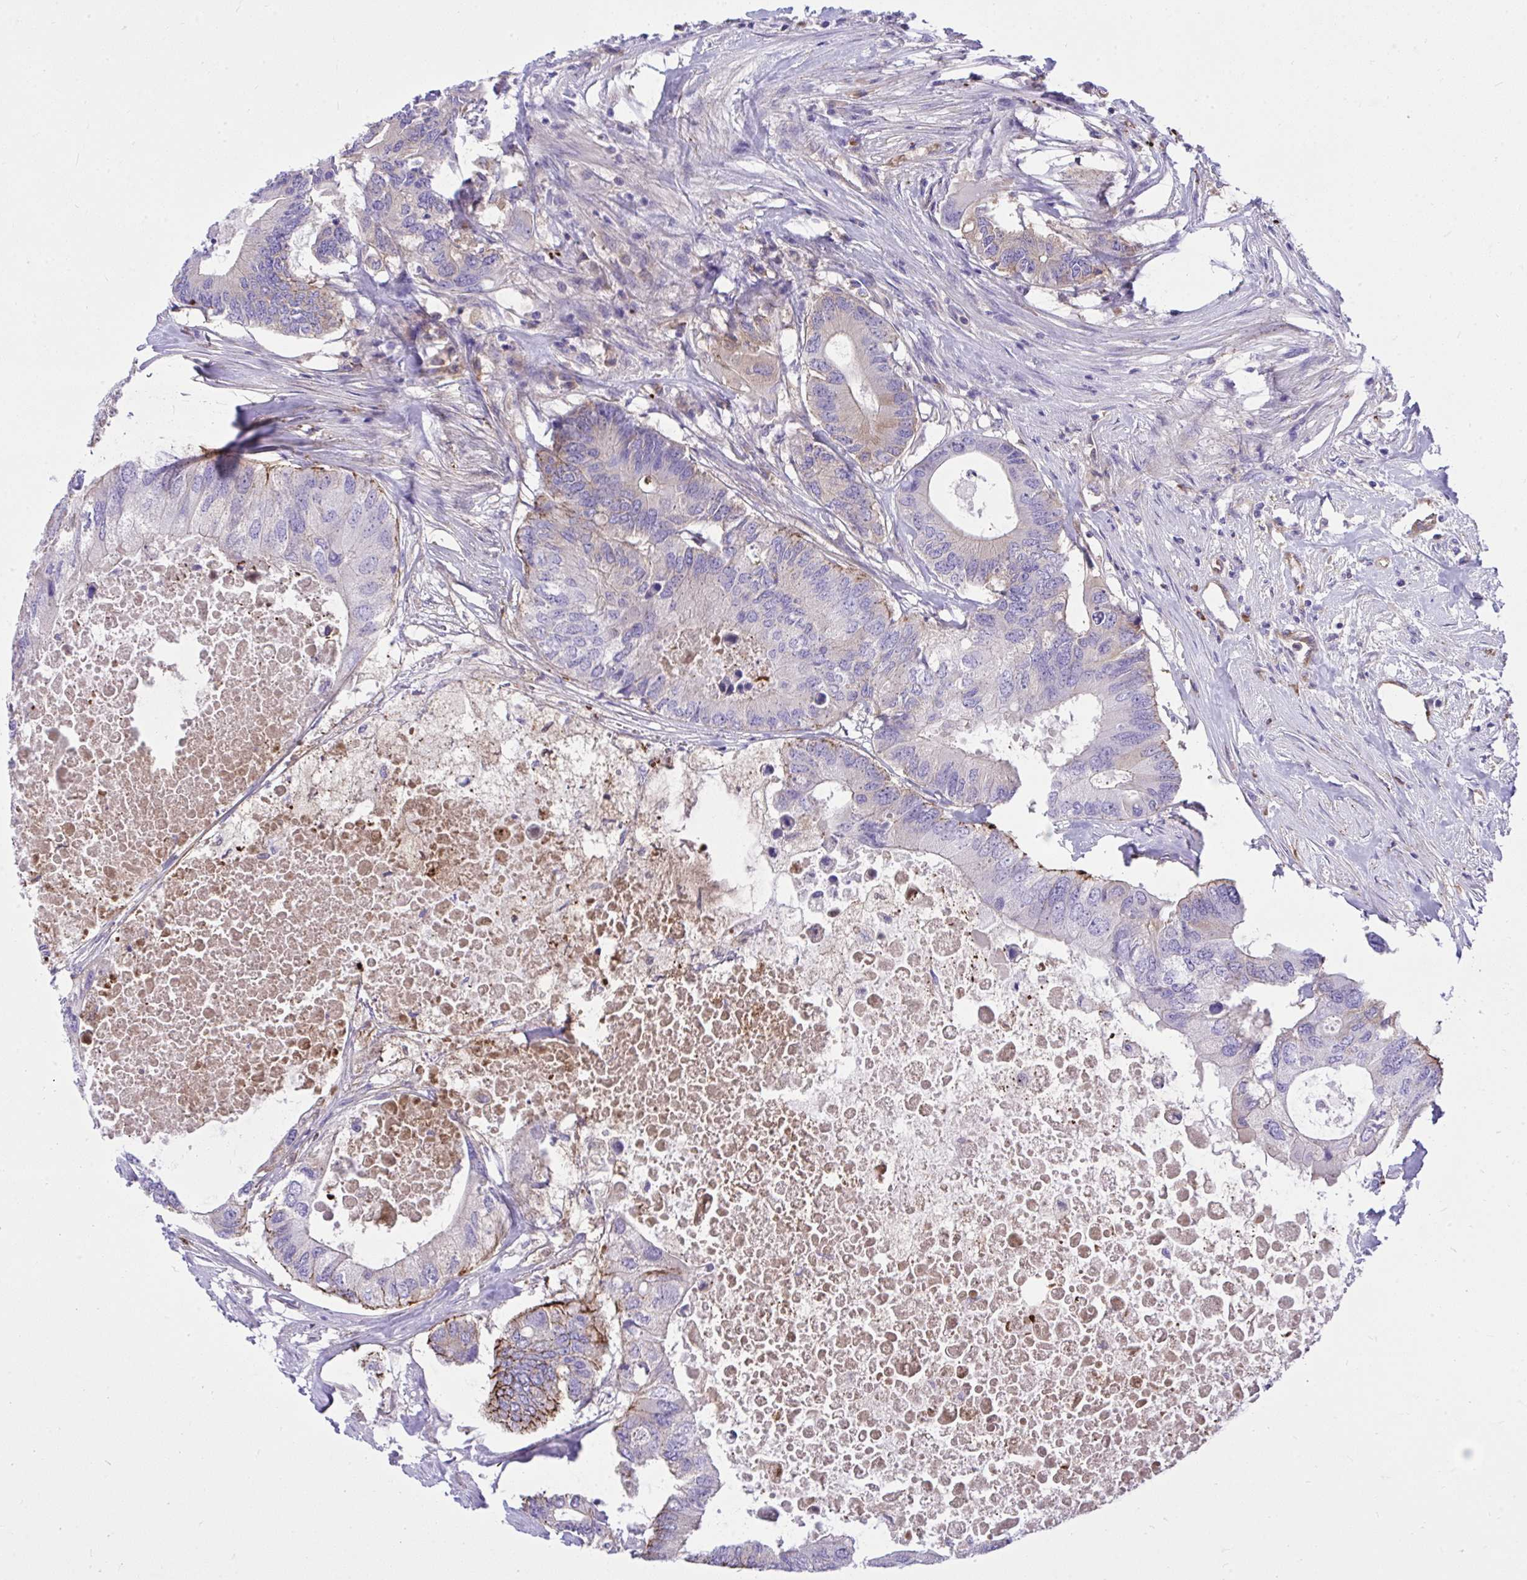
{"staining": {"intensity": "weak", "quantity": "<25%", "location": "cytoplasmic/membranous"}, "tissue": "colorectal cancer", "cell_type": "Tumor cells", "image_type": "cancer", "snomed": [{"axis": "morphology", "description": "Adenocarcinoma, NOS"}, {"axis": "topography", "description": "Colon"}], "caption": "This photomicrograph is of adenocarcinoma (colorectal) stained with immunohistochemistry (IHC) to label a protein in brown with the nuclei are counter-stained blue. There is no staining in tumor cells.", "gene": "HRG", "patient": {"sex": "male", "age": 71}}